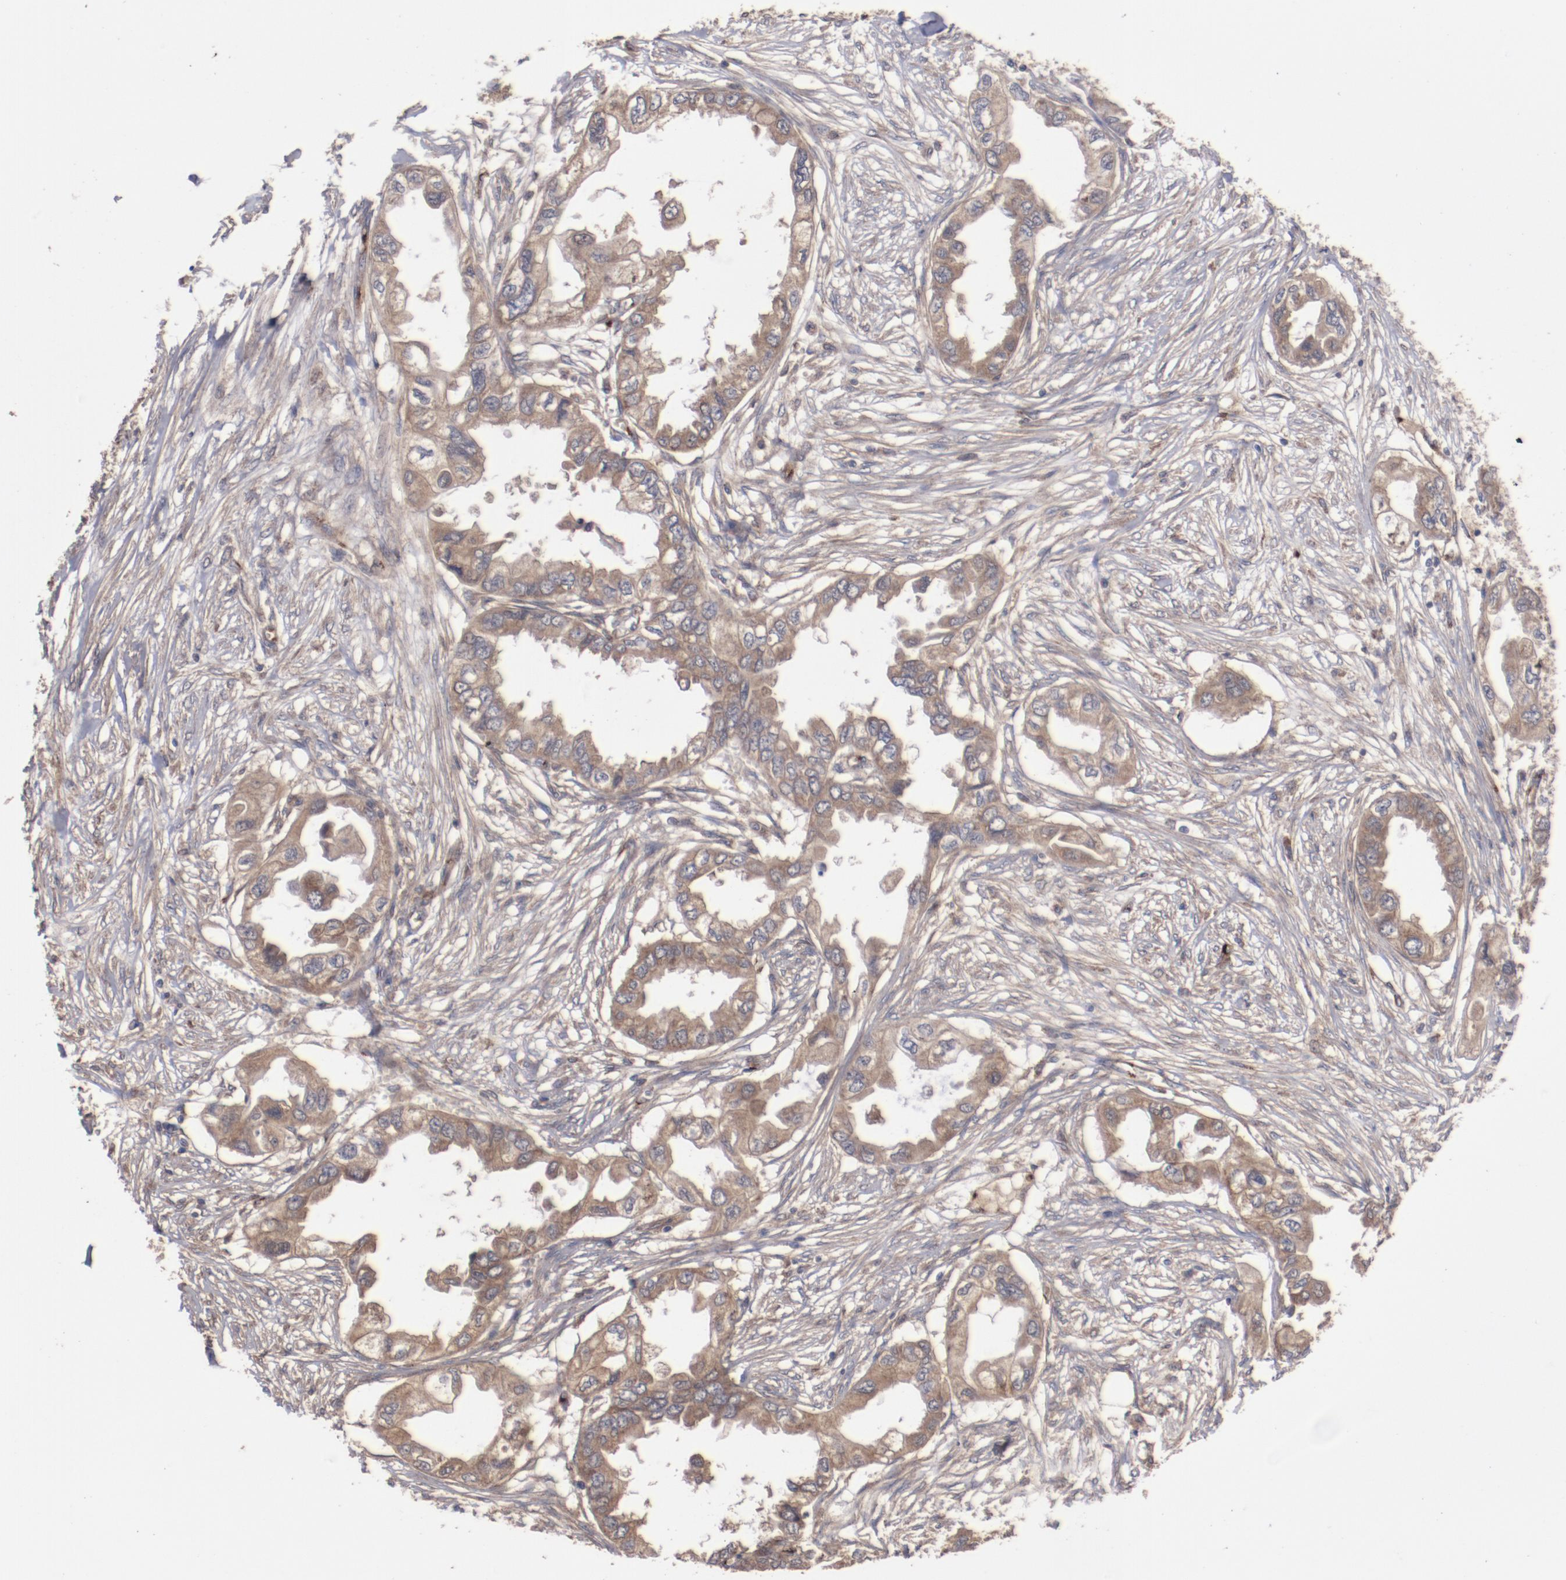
{"staining": {"intensity": "moderate", "quantity": ">75%", "location": "cytoplasmic/membranous"}, "tissue": "endometrial cancer", "cell_type": "Tumor cells", "image_type": "cancer", "snomed": [{"axis": "morphology", "description": "Adenocarcinoma, NOS"}, {"axis": "topography", "description": "Endometrium"}], "caption": "Moderate cytoplasmic/membranous expression is seen in approximately >75% of tumor cells in endometrial cancer.", "gene": "DIPK2B", "patient": {"sex": "female", "age": 67}}